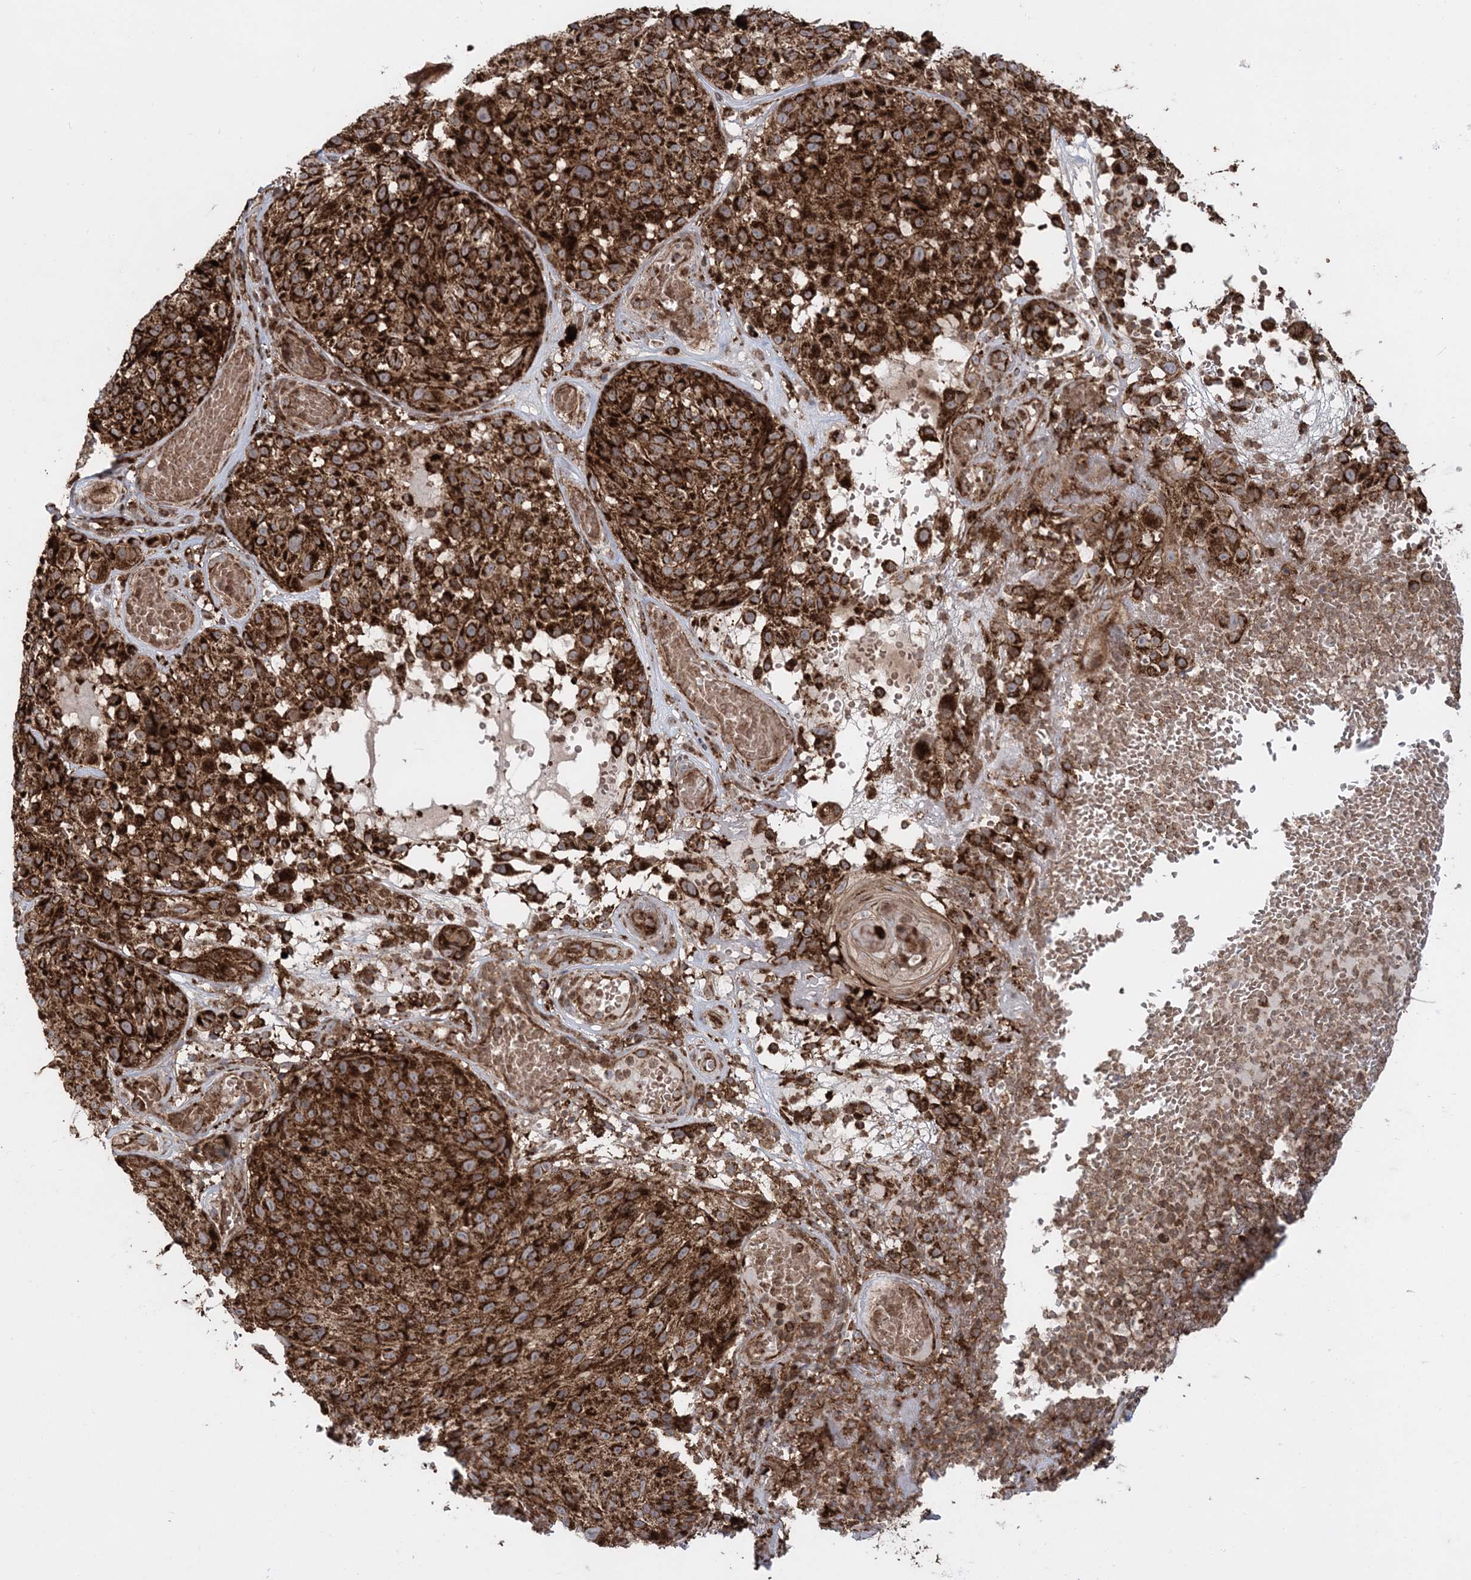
{"staining": {"intensity": "strong", "quantity": ">75%", "location": "cytoplasmic/membranous"}, "tissue": "melanoma", "cell_type": "Tumor cells", "image_type": "cancer", "snomed": [{"axis": "morphology", "description": "Malignant melanoma, NOS"}, {"axis": "topography", "description": "Skin"}], "caption": "Melanoma stained with DAB immunohistochemistry (IHC) shows high levels of strong cytoplasmic/membranous positivity in approximately >75% of tumor cells. Ihc stains the protein of interest in brown and the nuclei are stained blue.", "gene": "LRPPRC", "patient": {"sex": "male", "age": 83}}